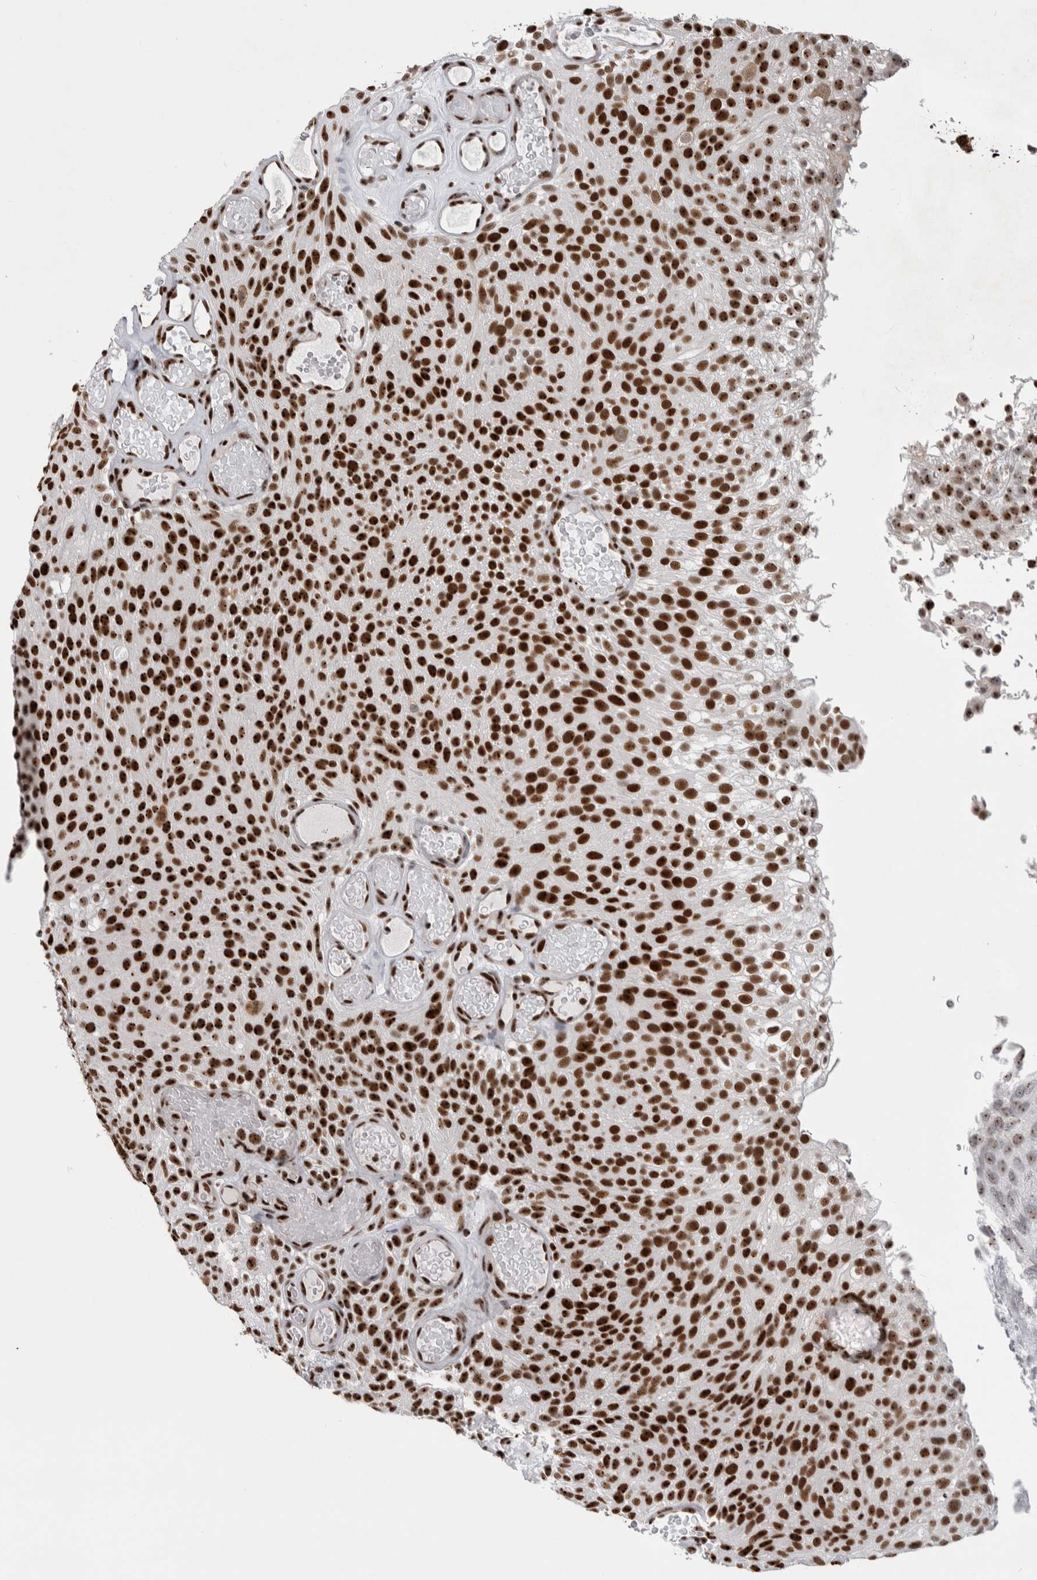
{"staining": {"intensity": "strong", "quantity": ">75%", "location": "nuclear"}, "tissue": "urothelial cancer", "cell_type": "Tumor cells", "image_type": "cancer", "snomed": [{"axis": "morphology", "description": "Urothelial carcinoma, Low grade"}, {"axis": "topography", "description": "Urinary bladder"}], "caption": "Immunohistochemical staining of urothelial cancer reveals high levels of strong nuclear staining in approximately >75% of tumor cells.", "gene": "NCL", "patient": {"sex": "male", "age": 78}}